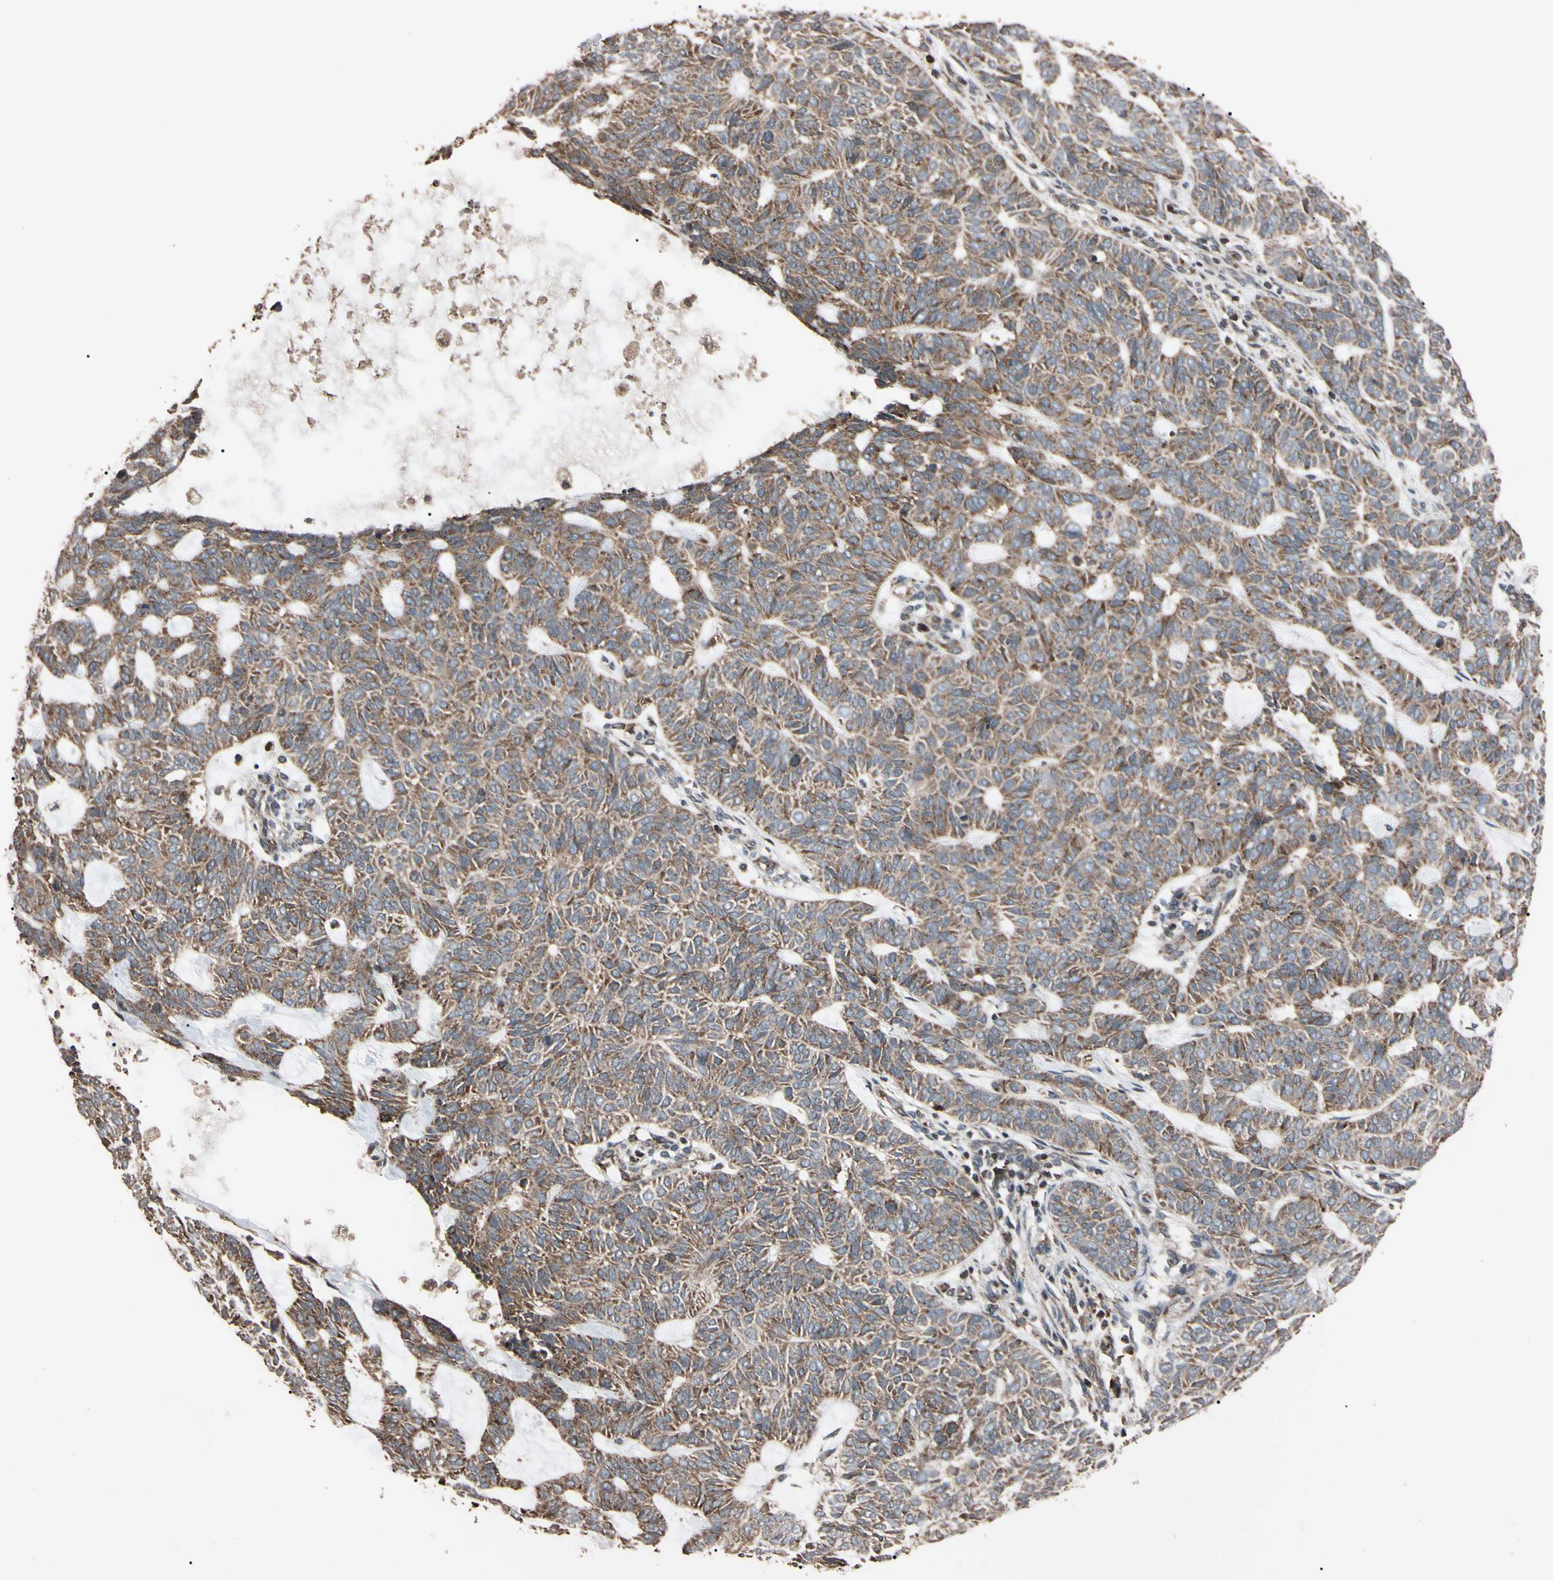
{"staining": {"intensity": "moderate", "quantity": ">75%", "location": "cytoplasmic/membranous"}, "tissue": "skin cancer", "cell_type": "Tumor cells", "image_type": "cancer", "snomed": [{"axis": "morphology", "description": "Basal cell carcinoma"}, {"axis": "topography", "description": "Skin"}], "caption": "Immunohistochemistry image of neoplastic tissue: human skin cancer stained using immunohistochemistry exhibits medium levels of moderate protein expression localized specifically in the cytoplasmic/membranous of tumor cells, appearing as a cytoplasmic/membranous brown color.", "gene": "TNFRSF1A", "patient": {"sex": "male", "age": 87}}